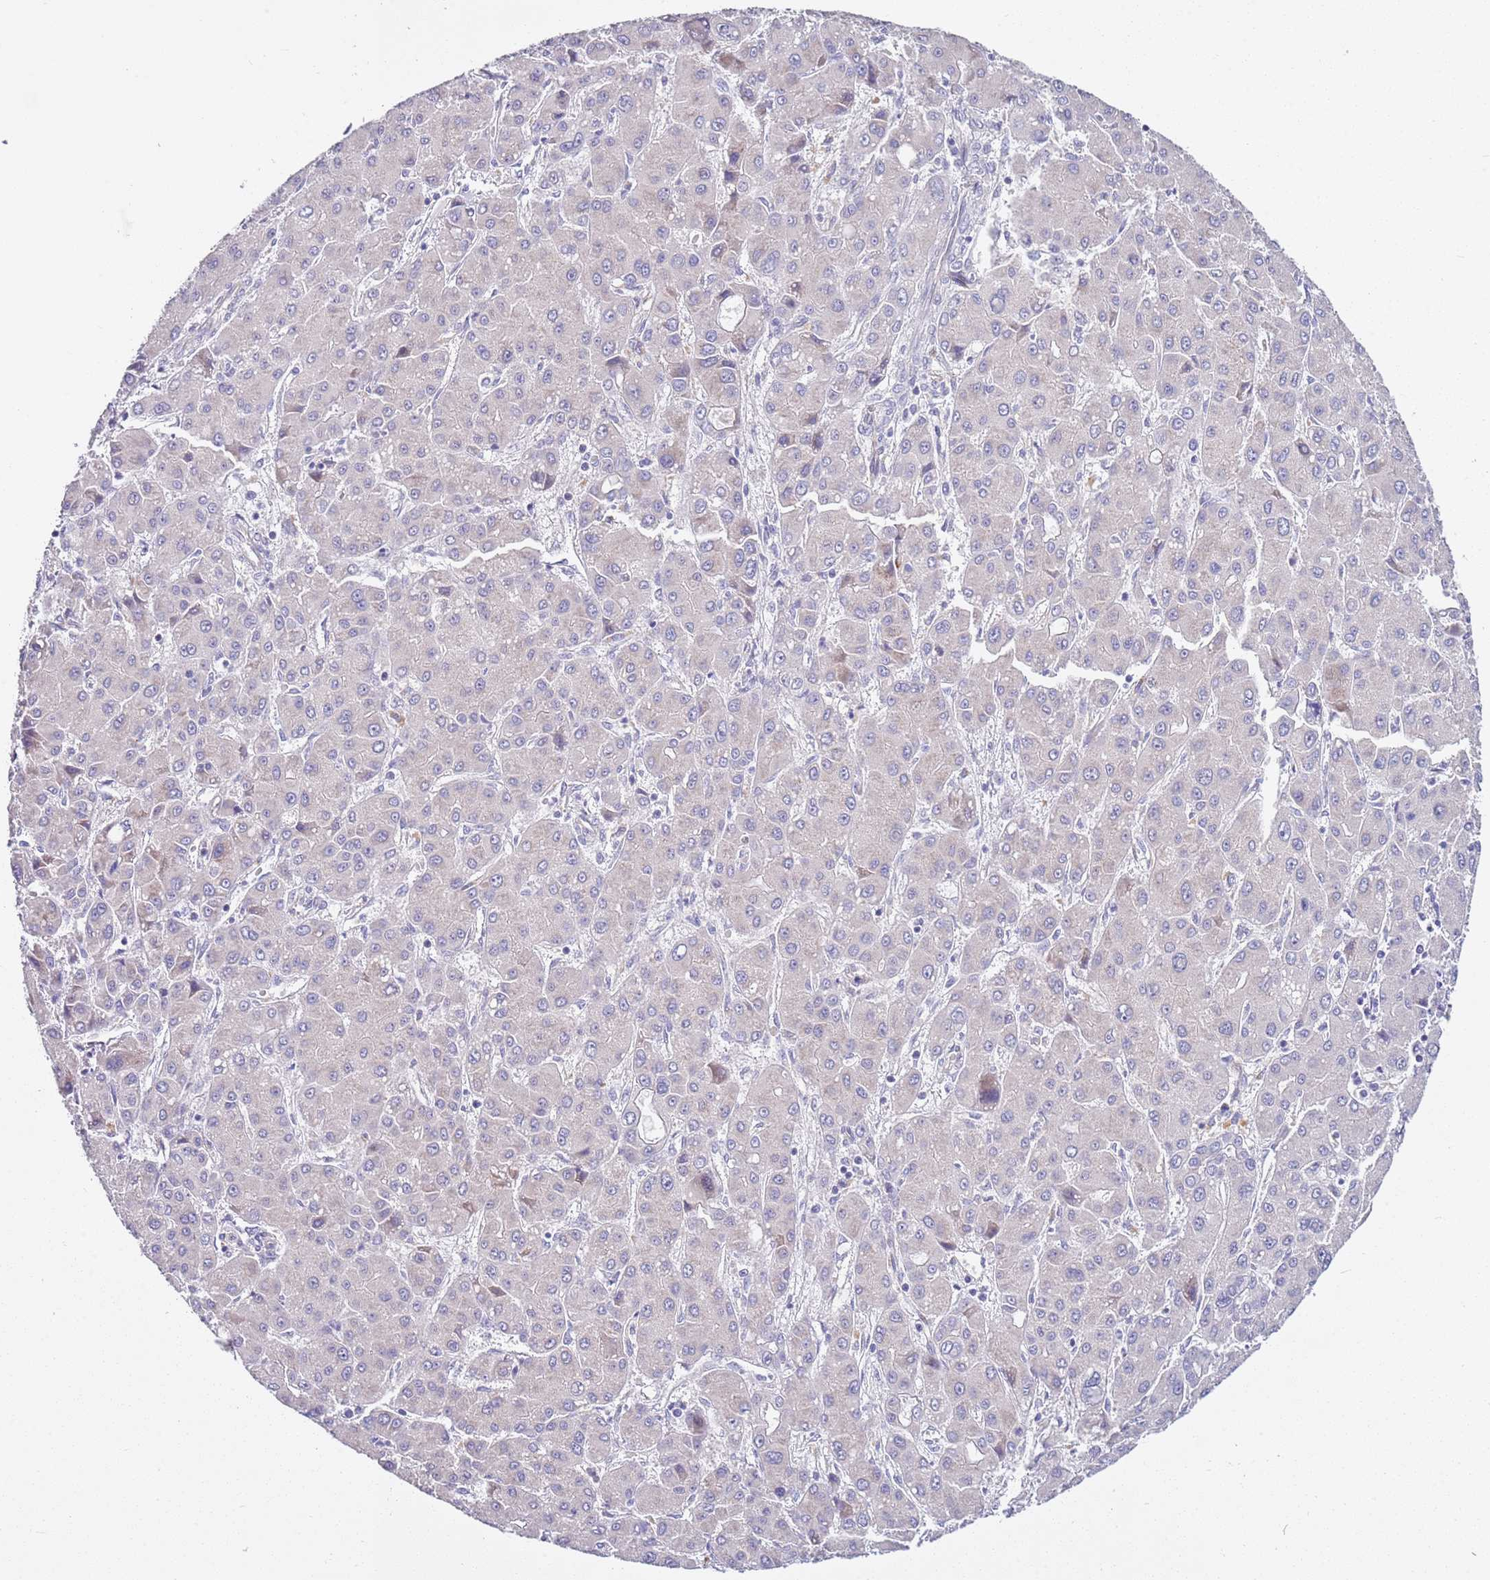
{"staining": {"intensity": "negative", "quantity": "none", "location": "none"}, "tissue": "liver cancer", "cell_type": "Tumor cells", "image_type": "cancer", "snomed": [{"axis": "morphology", "description": "Carcinoma, Hepatocellular, NOS"}, {"axis": "topography", "description": "Liver"}], "caption": "A histopathology image of human liver hepatocellular carcinoma is negative for staining in tumor cells.", "gene": "BRMS1L", "patient": {"sex": "male", "age": 55}}